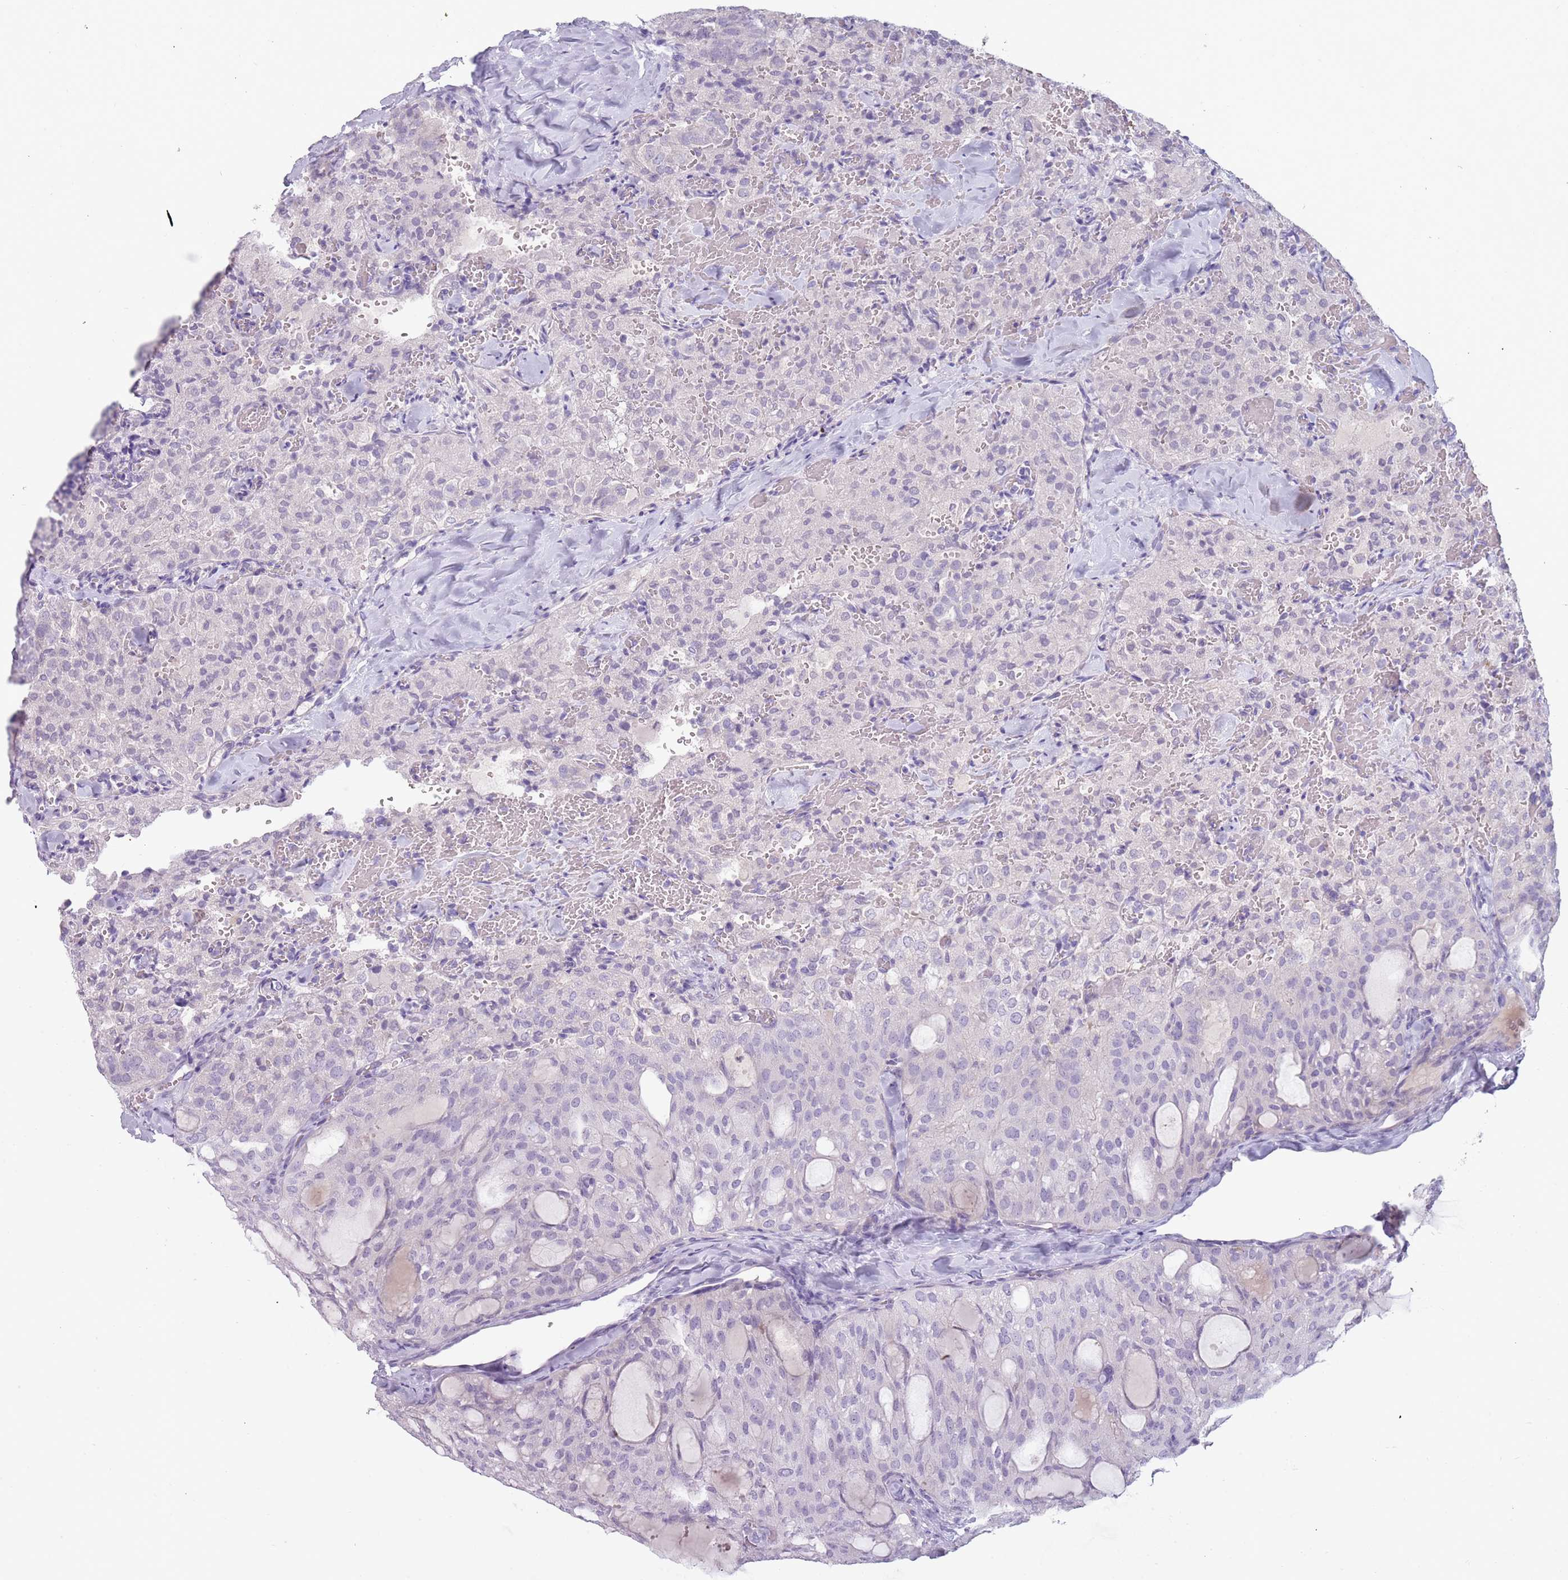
{"staining": {"intensity": "negative", "quantity": "none", "location": "none"}, "tissue": "thyroid cancer", "cell_type": "Tumor cells", "image_type": "cancer", "snomed": [{"axis": "morphology", "description": "Follicular adenoma carcinoma, NOS"}, {"axis": "topography", "description": "Thyroid gland"}], "caption": "Thyroid follicular adenoma carcinoma was stained to show a protein in brown. There is no significant positivity in tumor cells.", "gene": "NWD2", "patient": {"sex": "male", "age": 75}}